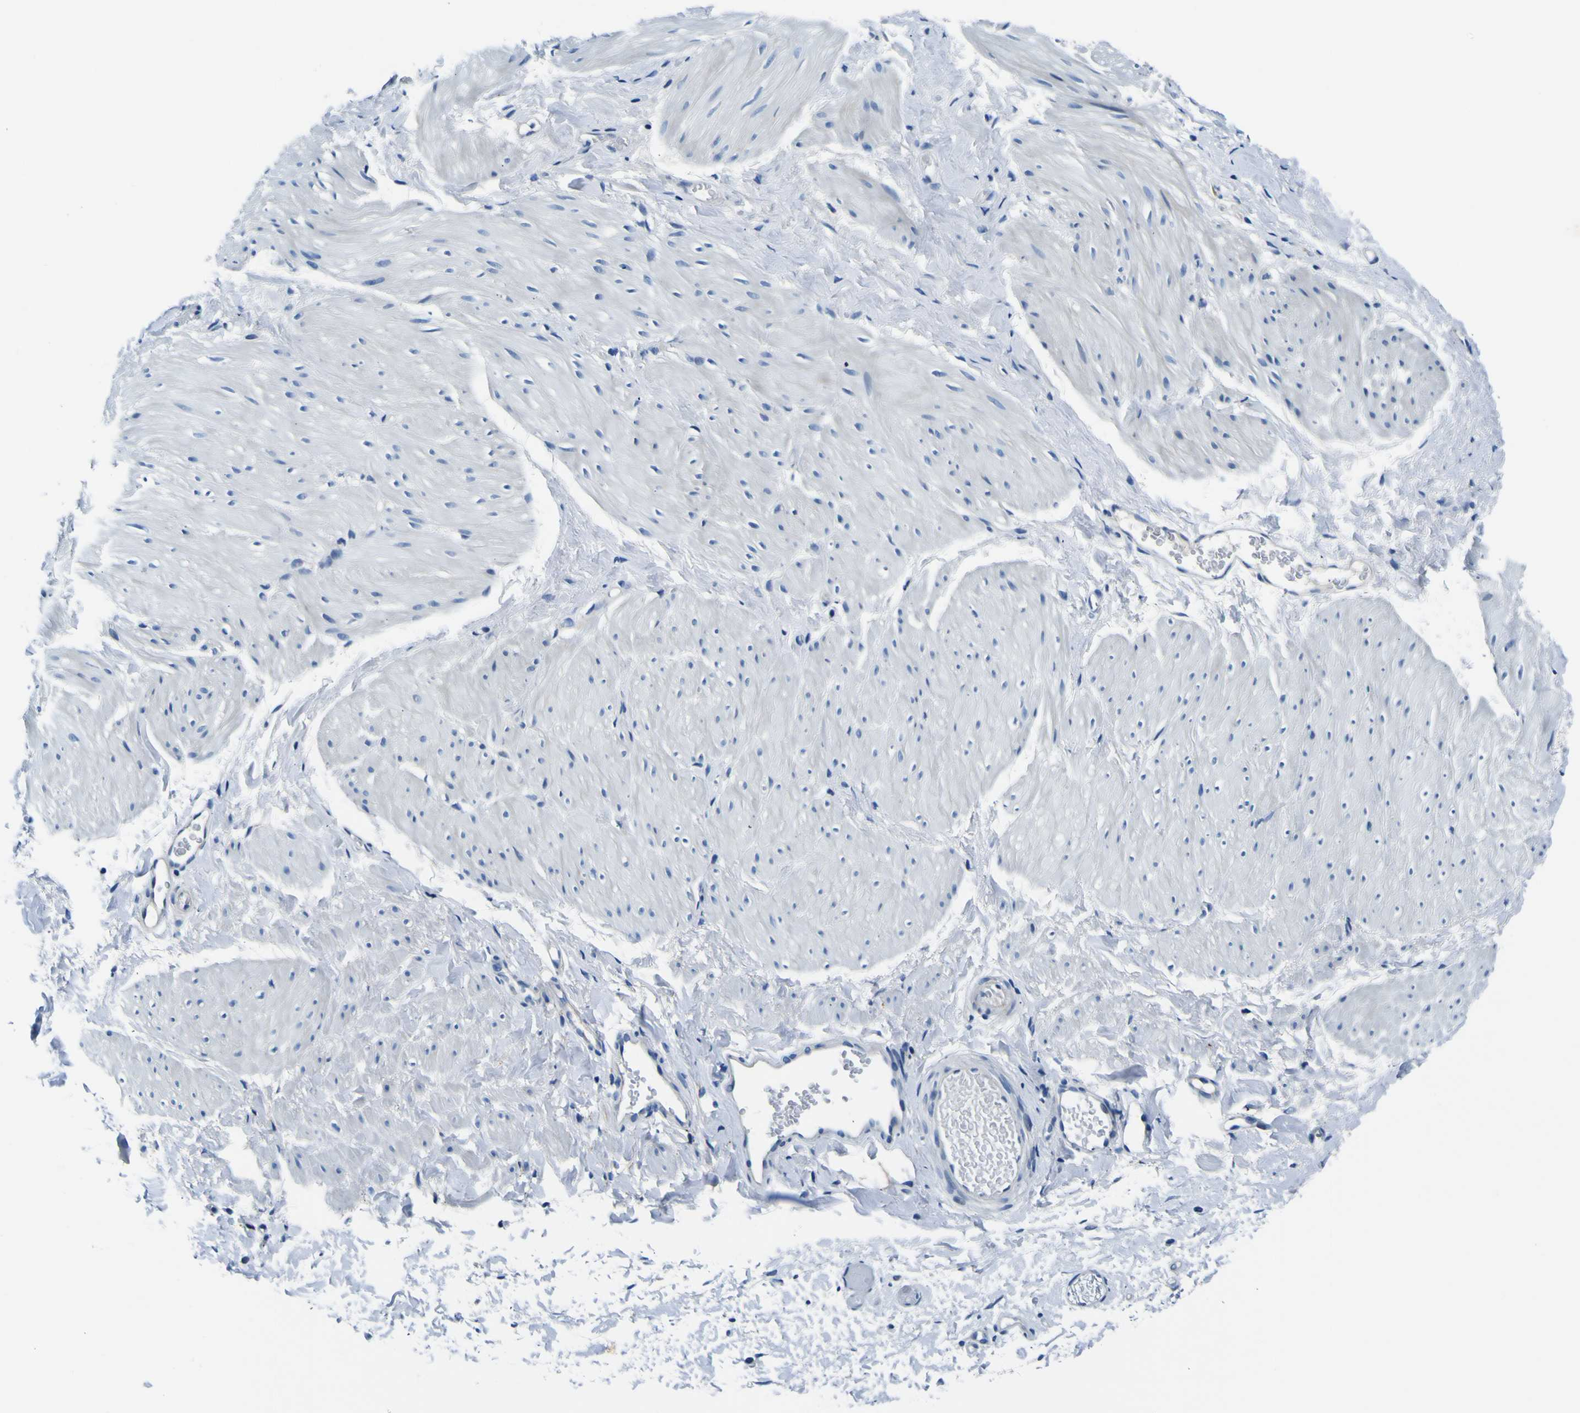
{"staining": {"intensity": "negative", "quantity": "none", "location": "none"}, "tissue": "smooth muscle", "cell_type": "Smooth muscle cells", "image_type": "normal", "snomed": [{"axis": "morphology", "description": "Normal tissue, NOS"}, {"axis": "topography", "description": "Smooth muscle"}], "caption": "Immunohistochemical staining of benign human smooth muscle shows no significant staining in smooth muscle cells.", "gene": "ADGRA2", "patient": {"sex": "male", "age": 16}}